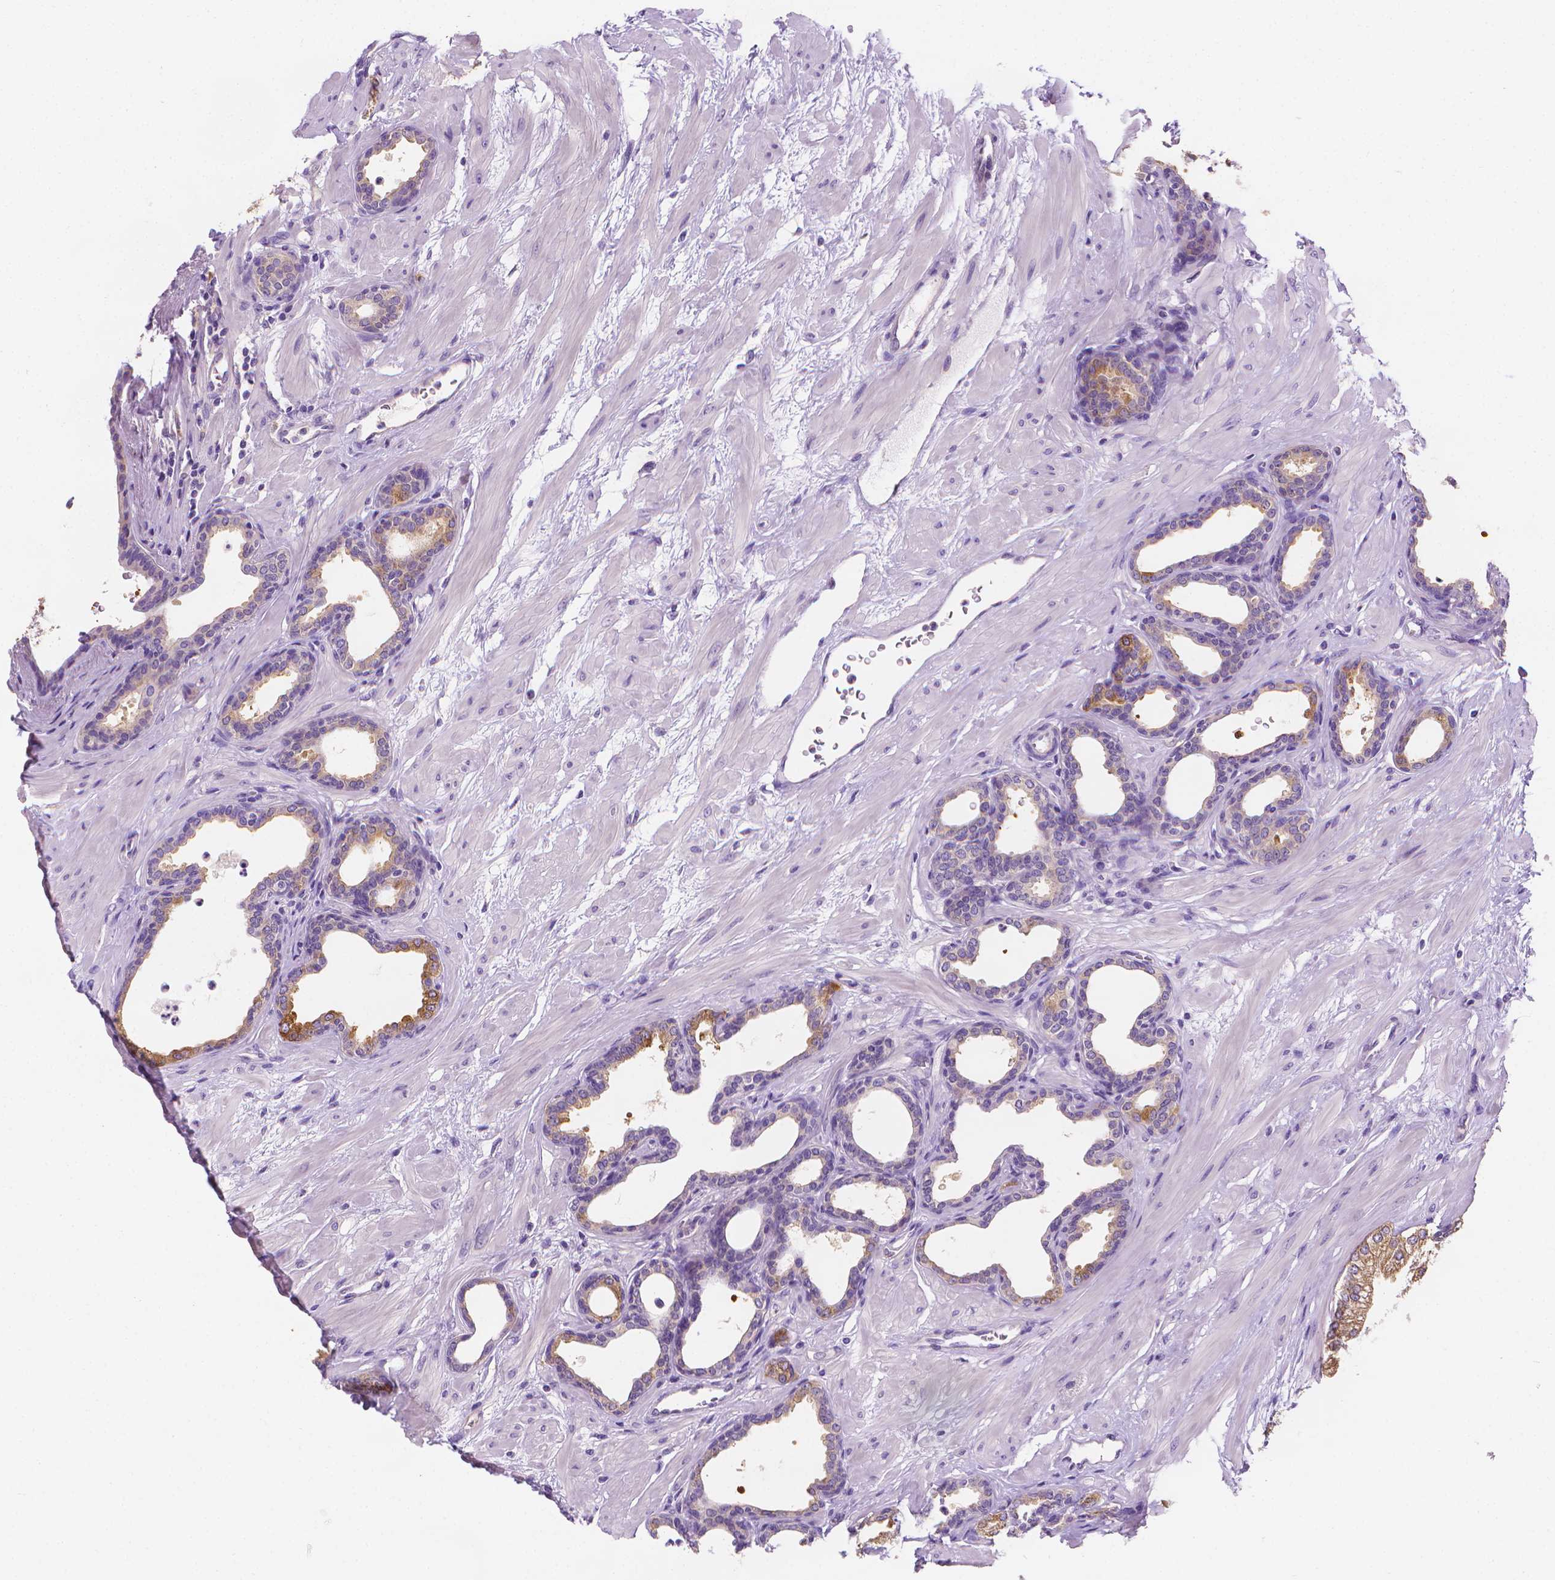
{"staining": {"intensity": "weak", "quantity": "25%-75%", "location": "cytoplasmic/membranous"}, "tissue": "prostate", "cell_type": "Glandular cells", "image_type": "normal", "snomed": [{"axis": "morphology", "description": "Normal tissue, NOS"}, {"axis": "topography", "description": "Prostate"}], "caption": "Brown immunohistochemical staining in benign human prostate reveals weak cytoplasmic/membranous positivity in about 25%-75% of glandular cells. (DAB IHC with brightfield microscopy, high magnification).", "gene": "FASN", "patient": {"sex": "male", "age": 37}}